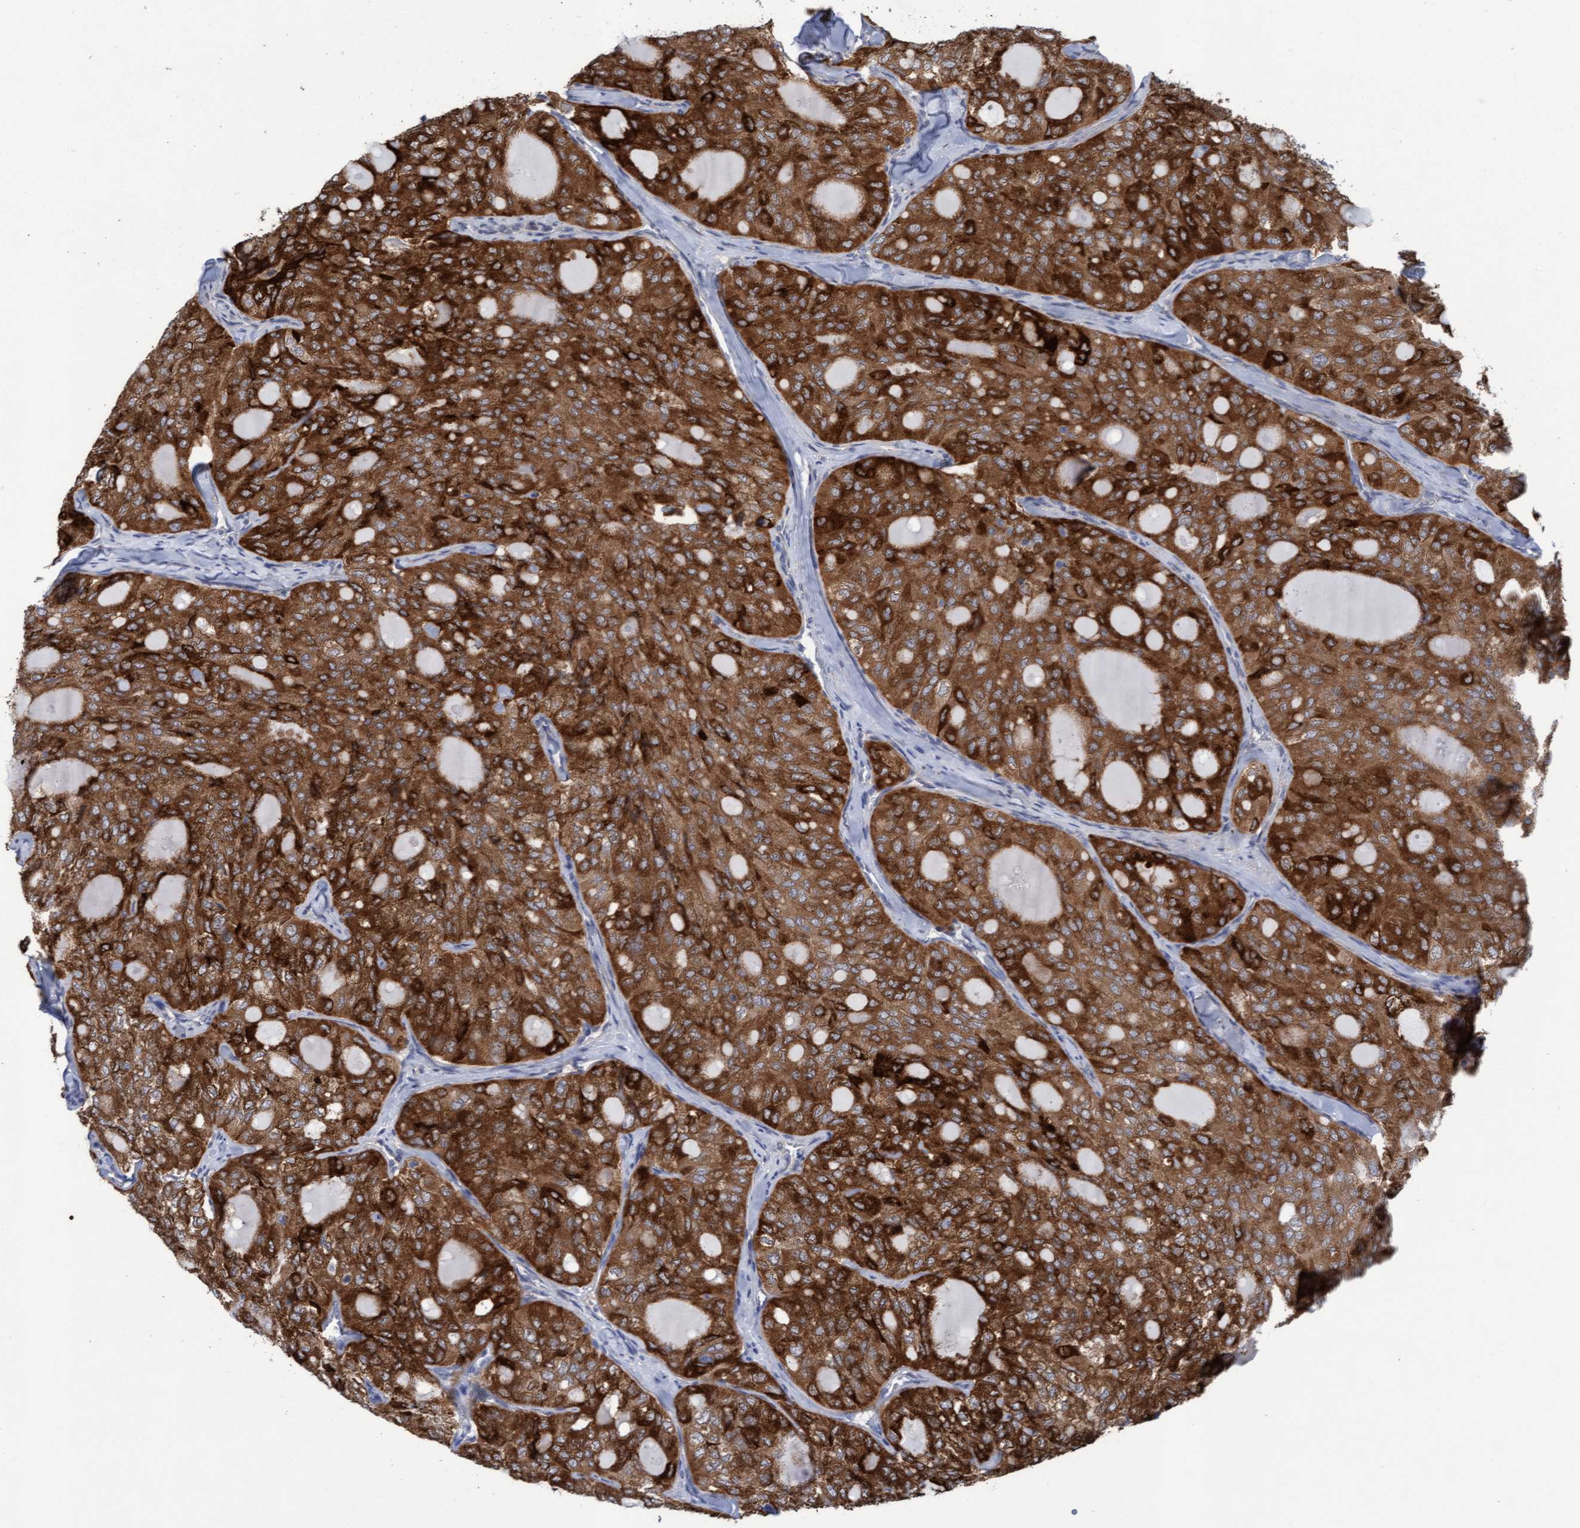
{"staining": {"intensity": "strong", "quantity": ">75%", "location": "cytoplasmic/membranous"}, "tissue": "thyroid cancer", "cell_type": "Tumor cells", "image_type": "cancer", "snomed": [{"axis": "morphology", "description": "Follicular adenoma carcinoma, NOS"}, {"axis": "topography", "description": "Thyroid gland"}], "caption": "Immunohistochemical staining of human follicular adenoma carcinoma (thyroid) demonstrates high levels of strong cytoplasmic/membranous staining in approximately >75% of tumor cells.", "gene": "PLCD1", "patient": {"sex": "male", "age": 75}}